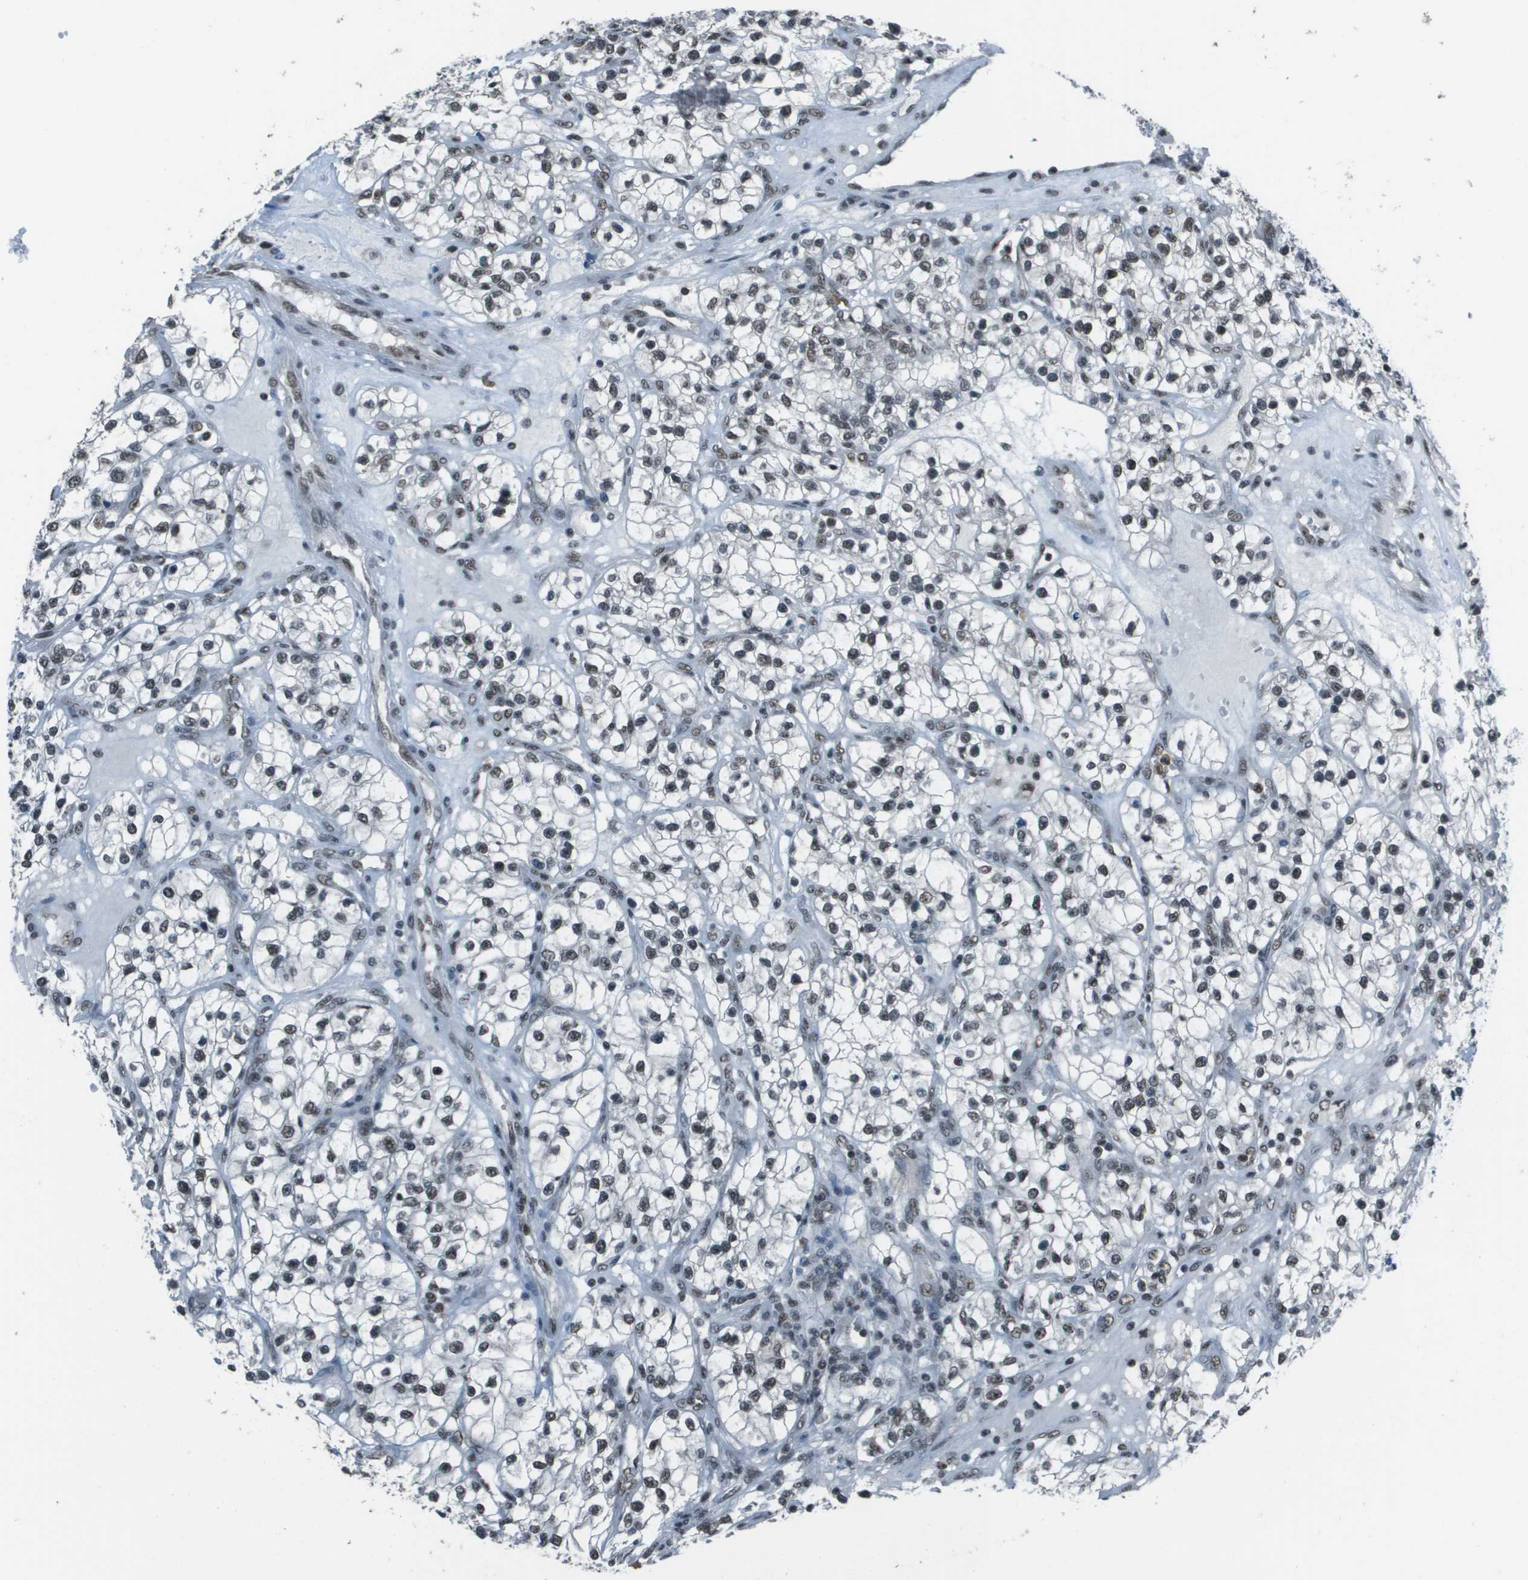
{"staining": {"intensity": "weak", "quantity": ">75%", "location": "nuclear"}, "tissue": "renal cancer", "cell_type": "Tumor cells", "image_type": "cancer", "snomed": [{"axis": "morphology", "description": "Adenocarcinoma, NOS"}, {"axis": "topography", "description": "Kidney"}], "caption": "A low amount of weak nuclear staining is seen in about >75% of tumor cells in adenocarcinoma (renal) tissue.", "gene": "DEPDC1", "patient": {"sex": "female", "age": 57}}